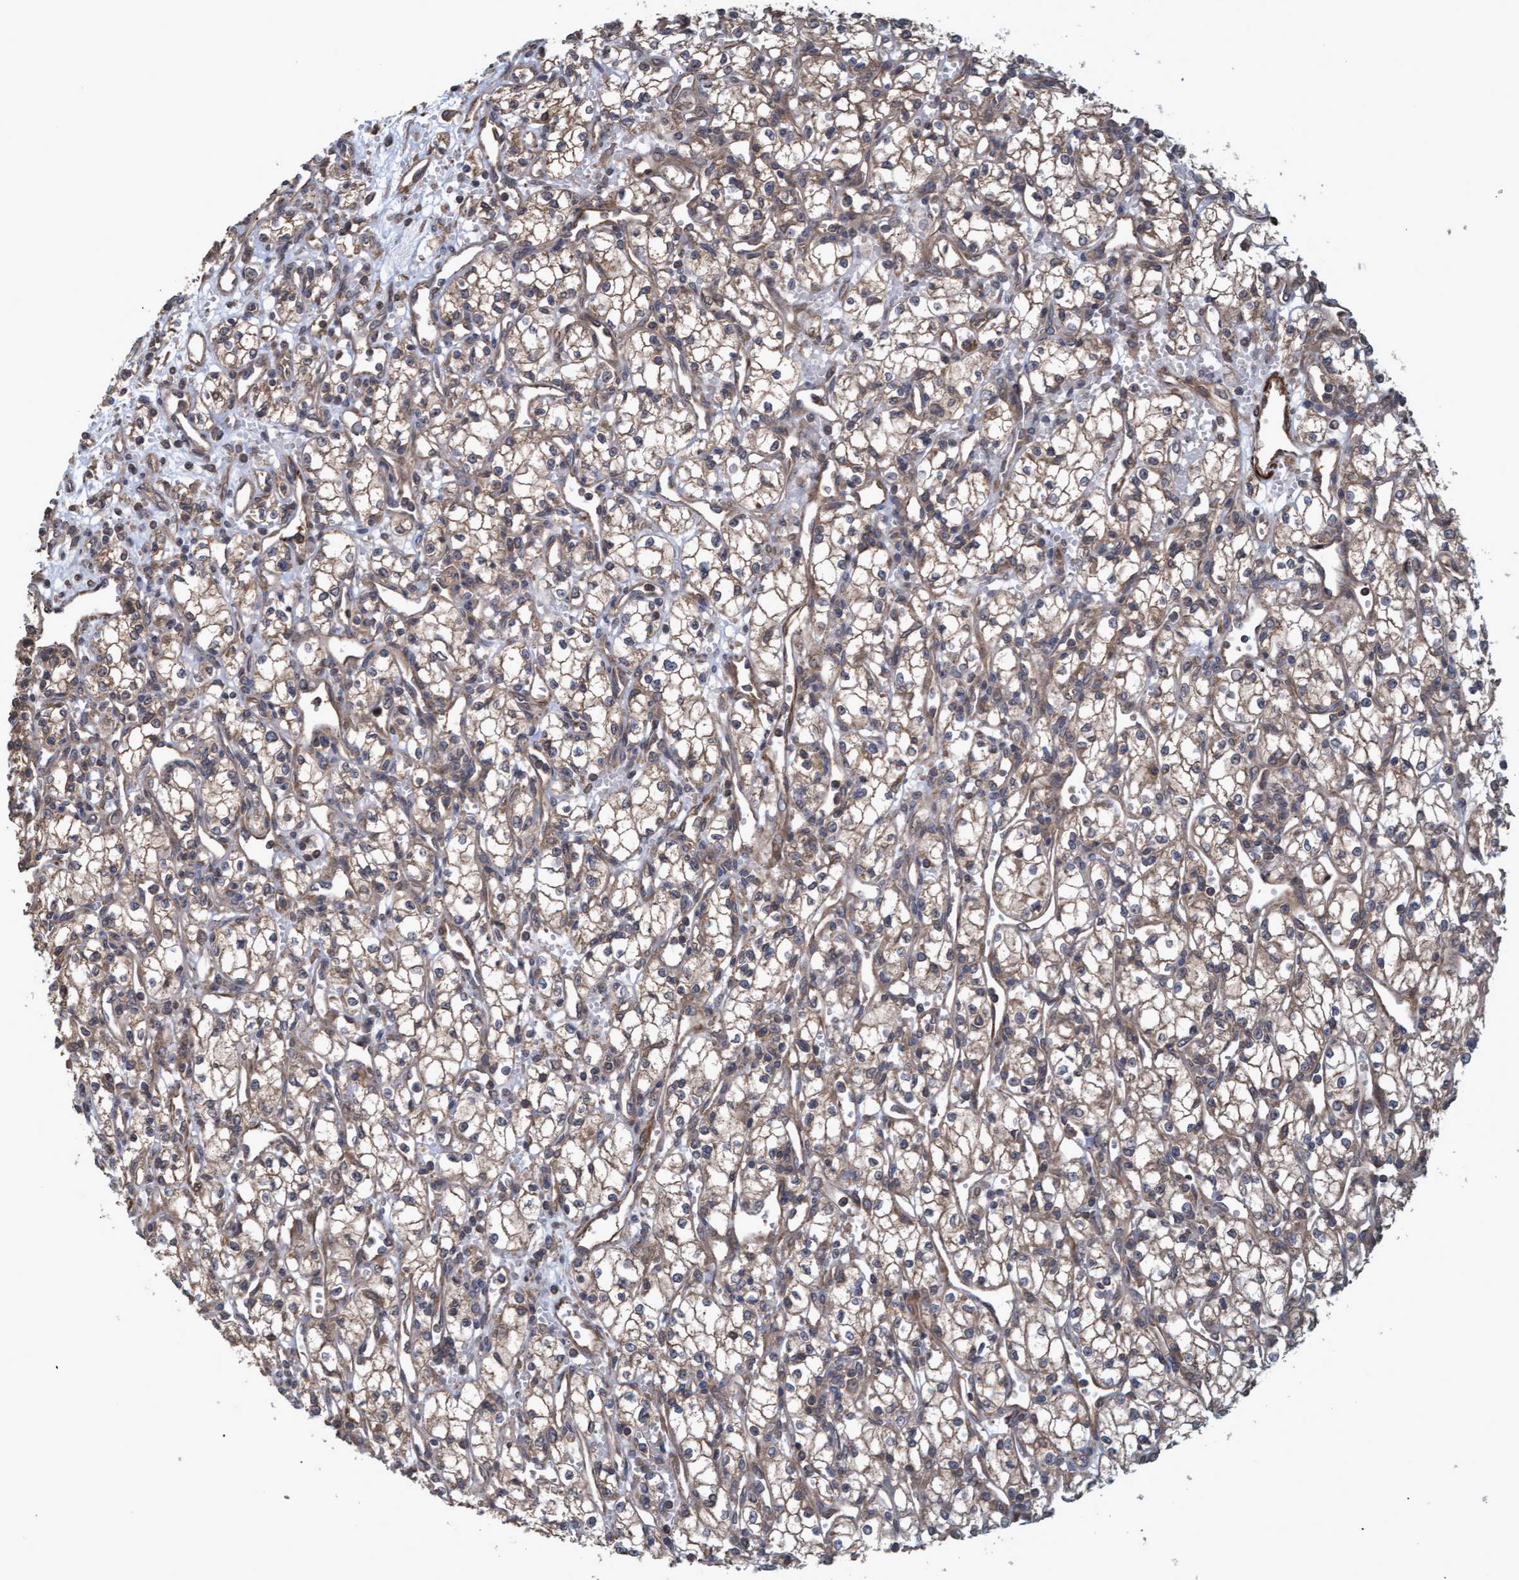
{"staining": {"intensity": "weak", "quantity": ">75%", "location": "cytoplasmic/membranous"}, "tissue": "renal cancer", "cell_type": "Tumor cells", "image_type": "cancer", "snomed": [{"axis": "morphology", "description": "Adenocarcinoma, NOS"}, {"axis": "topography", "description": "Kidney"}], "caption": "Renal cancer (adenocarcinoma) stained for a protein (brown) reveals weak cytoplasmic/membranous positive staining in about >75% of tumor cells.", "gene": "GGT6", "patient": {"sex": "male", "age": 59}}